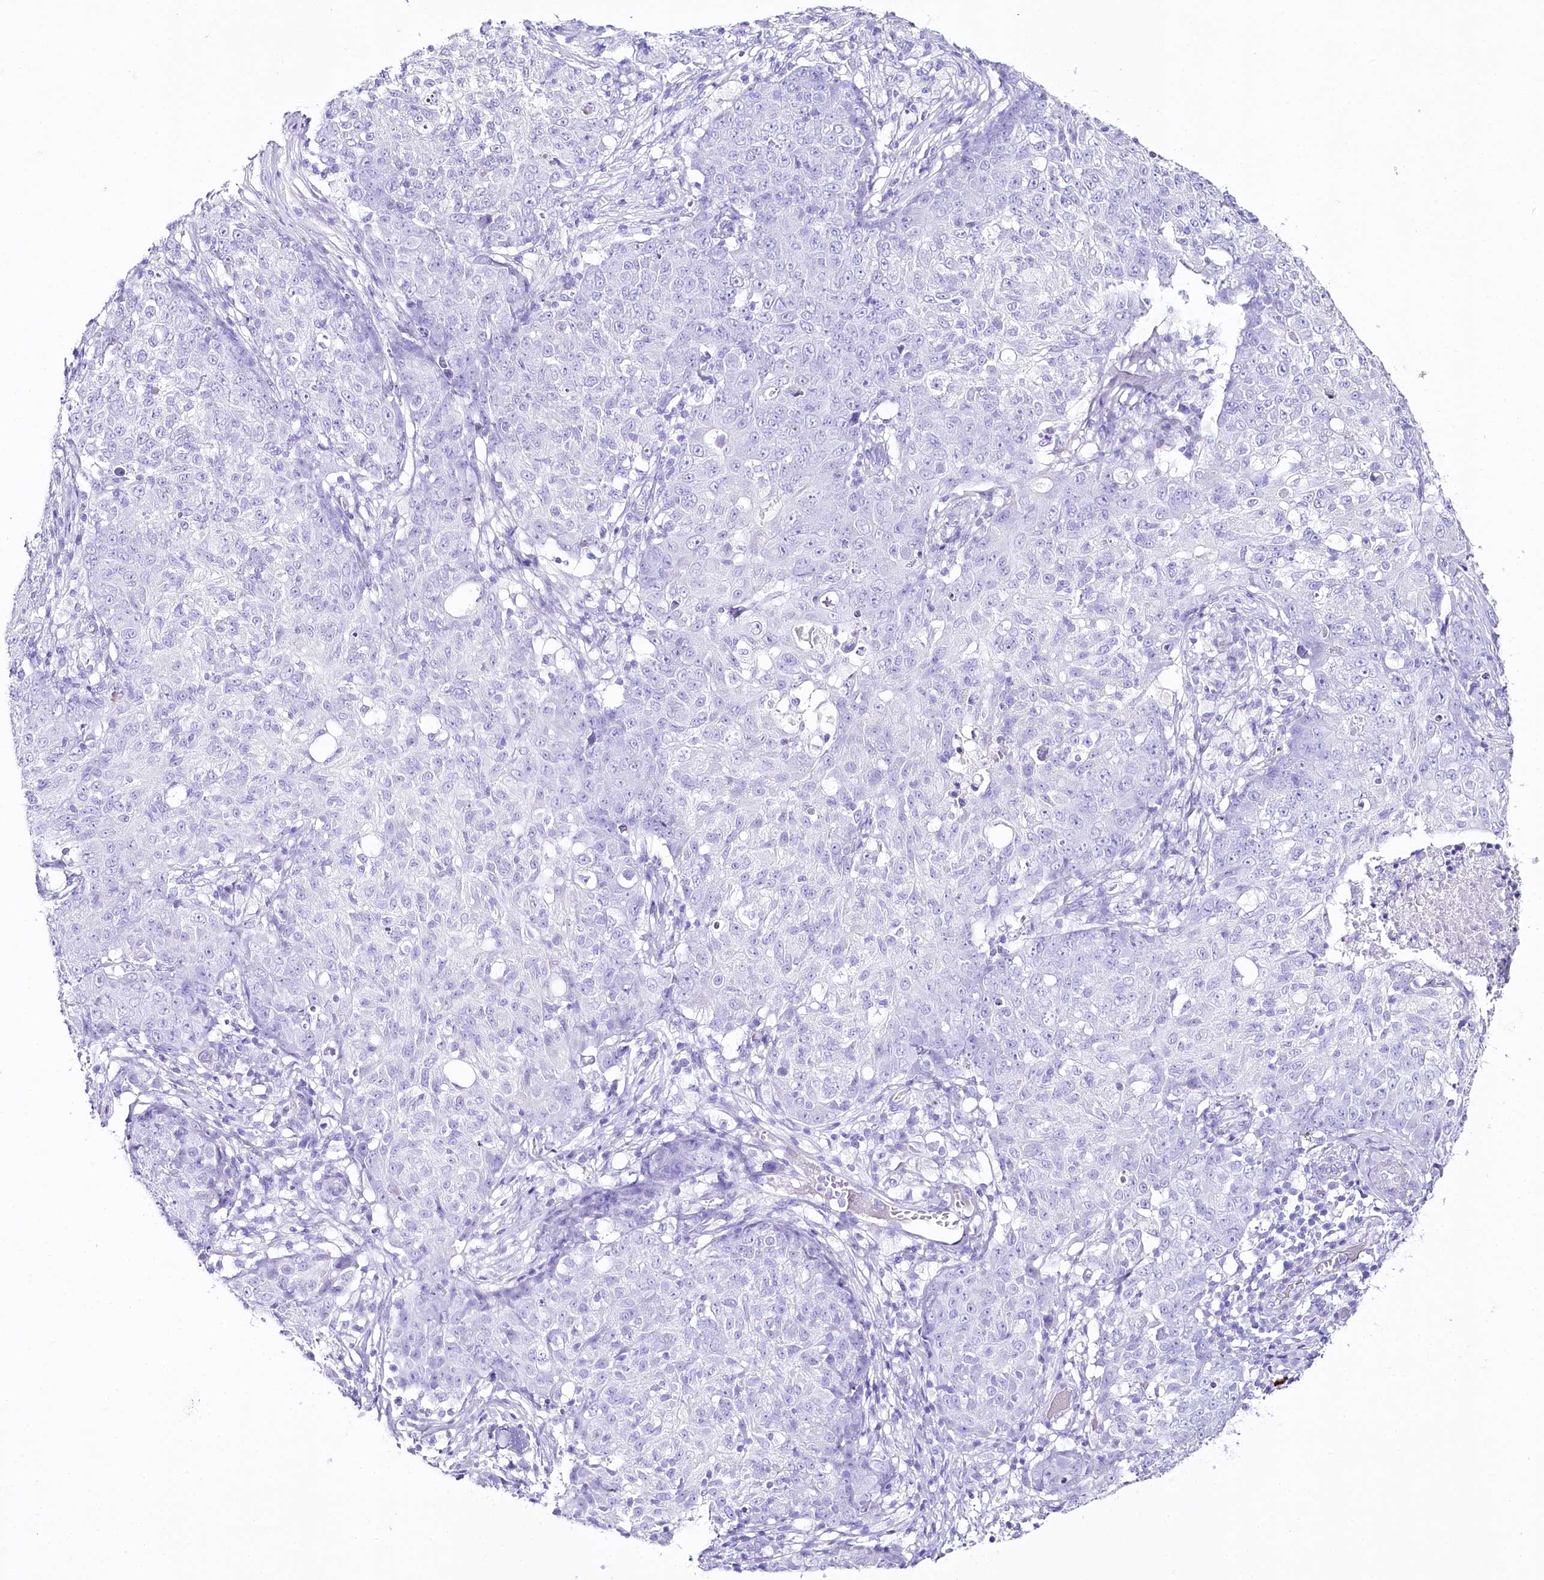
{"staining": {"intensity": "negative", "quantity": "none", "location": "none"}, "tissue": "ovarian cancer", "cell_type": "Tumor cells", "image_type": "cancer", "snomed": [{"axis": "morphology", "description": "Carcinoma, endometroid"}, {"axis": "topography", "description": "Ovary"}], "caption": "Human ovarian cancer (endometroid carcinoma) stained for a protein using IHC reveals no positivity in tumor cells.", "gene": "CSN3", "patient": {"sex": "female", "age": 42}}